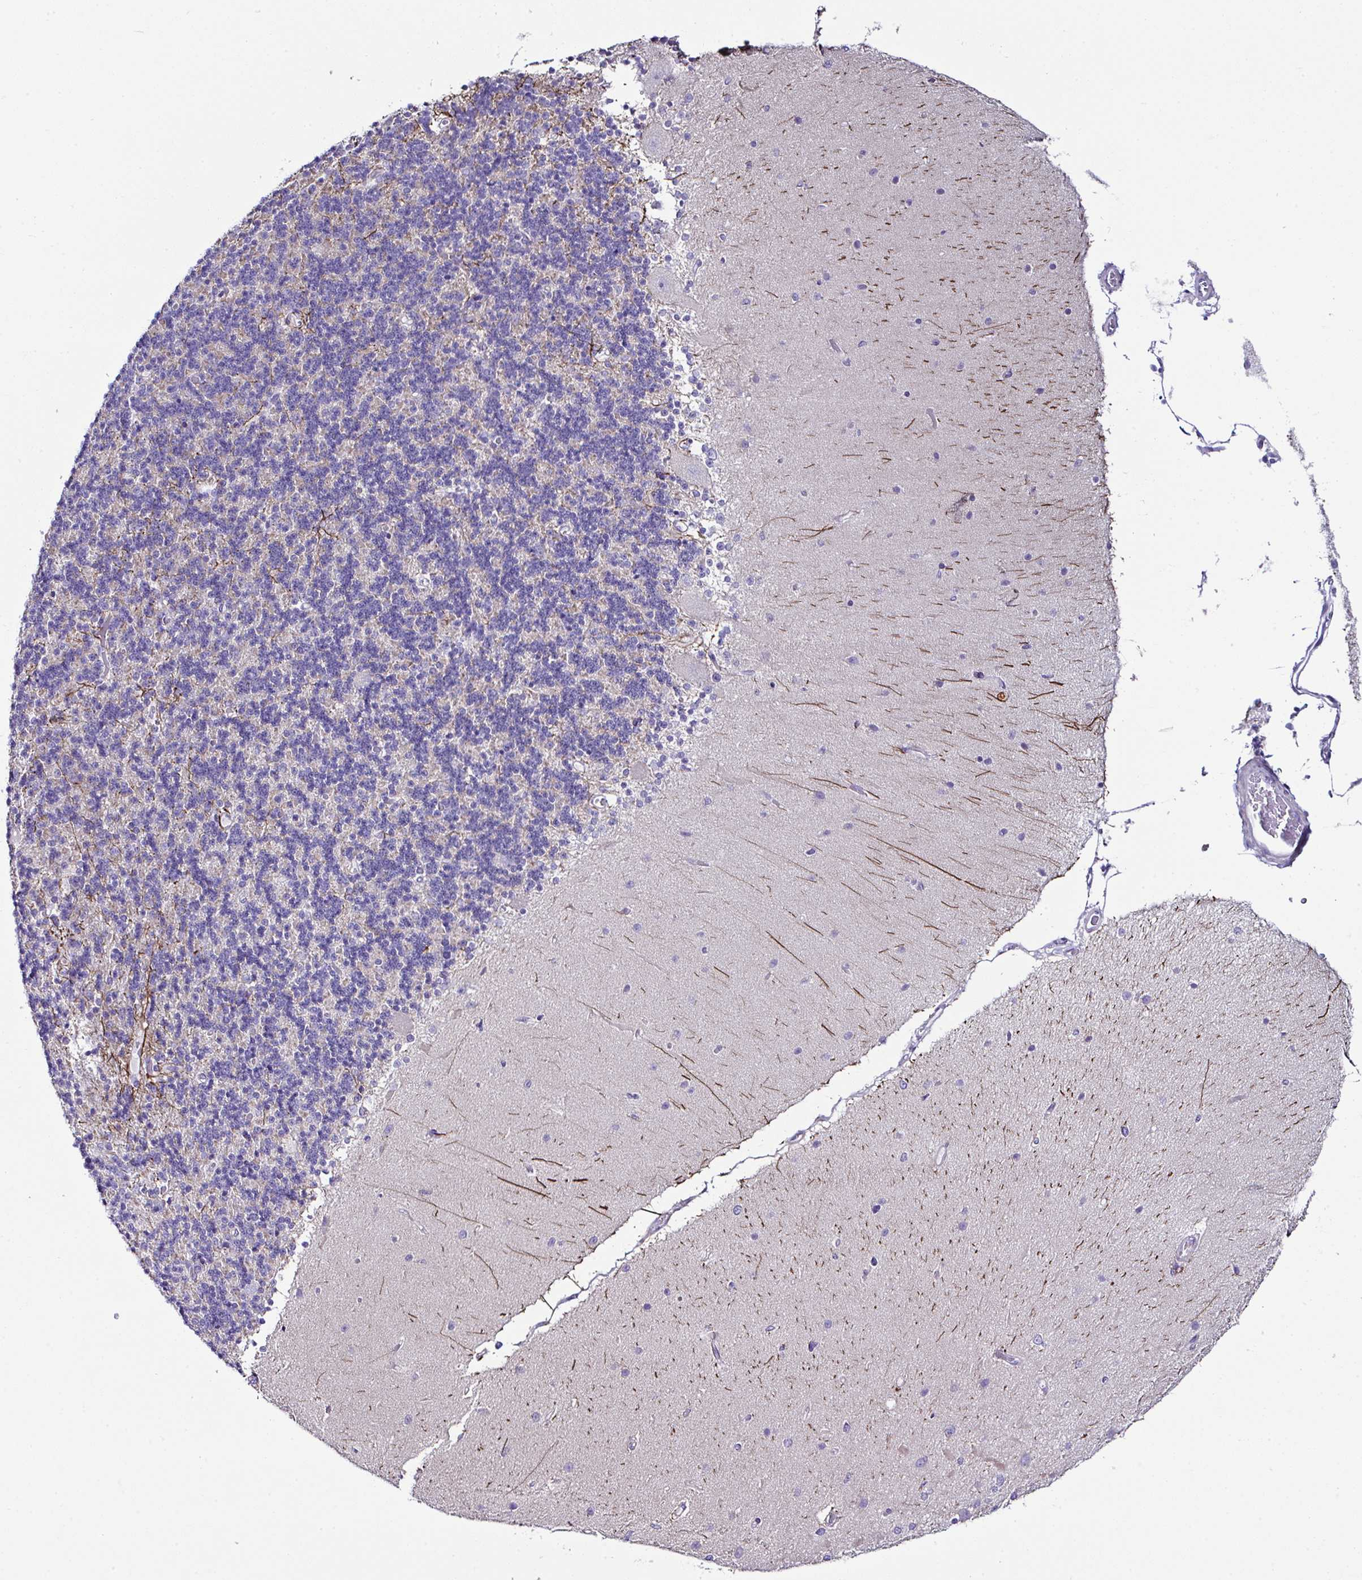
{"staining": {"intensity": "weak", "quantity": "<25%", "location": "cytoplasmic/membranous"}, "tissue": "cerebellum", "cell_type": "Cells in granular layer", "image_type": "normal", "snomed": [{"axis": "morphology", "description": "Normal tissue, NOS"}, {"axis": "topography", "description": "Cerebellum"}], "caption": "The micrograph demonstrates no staining of cells in granular layer in benign cerebellum. (Stains: DAB immunohistochemistry (IHC) with hematoxylin counter stain, Microscopy: brightfield microscopy at high magnification).", "gene": "OR4P4", "patient": {"sex": "female", "age": 54}}